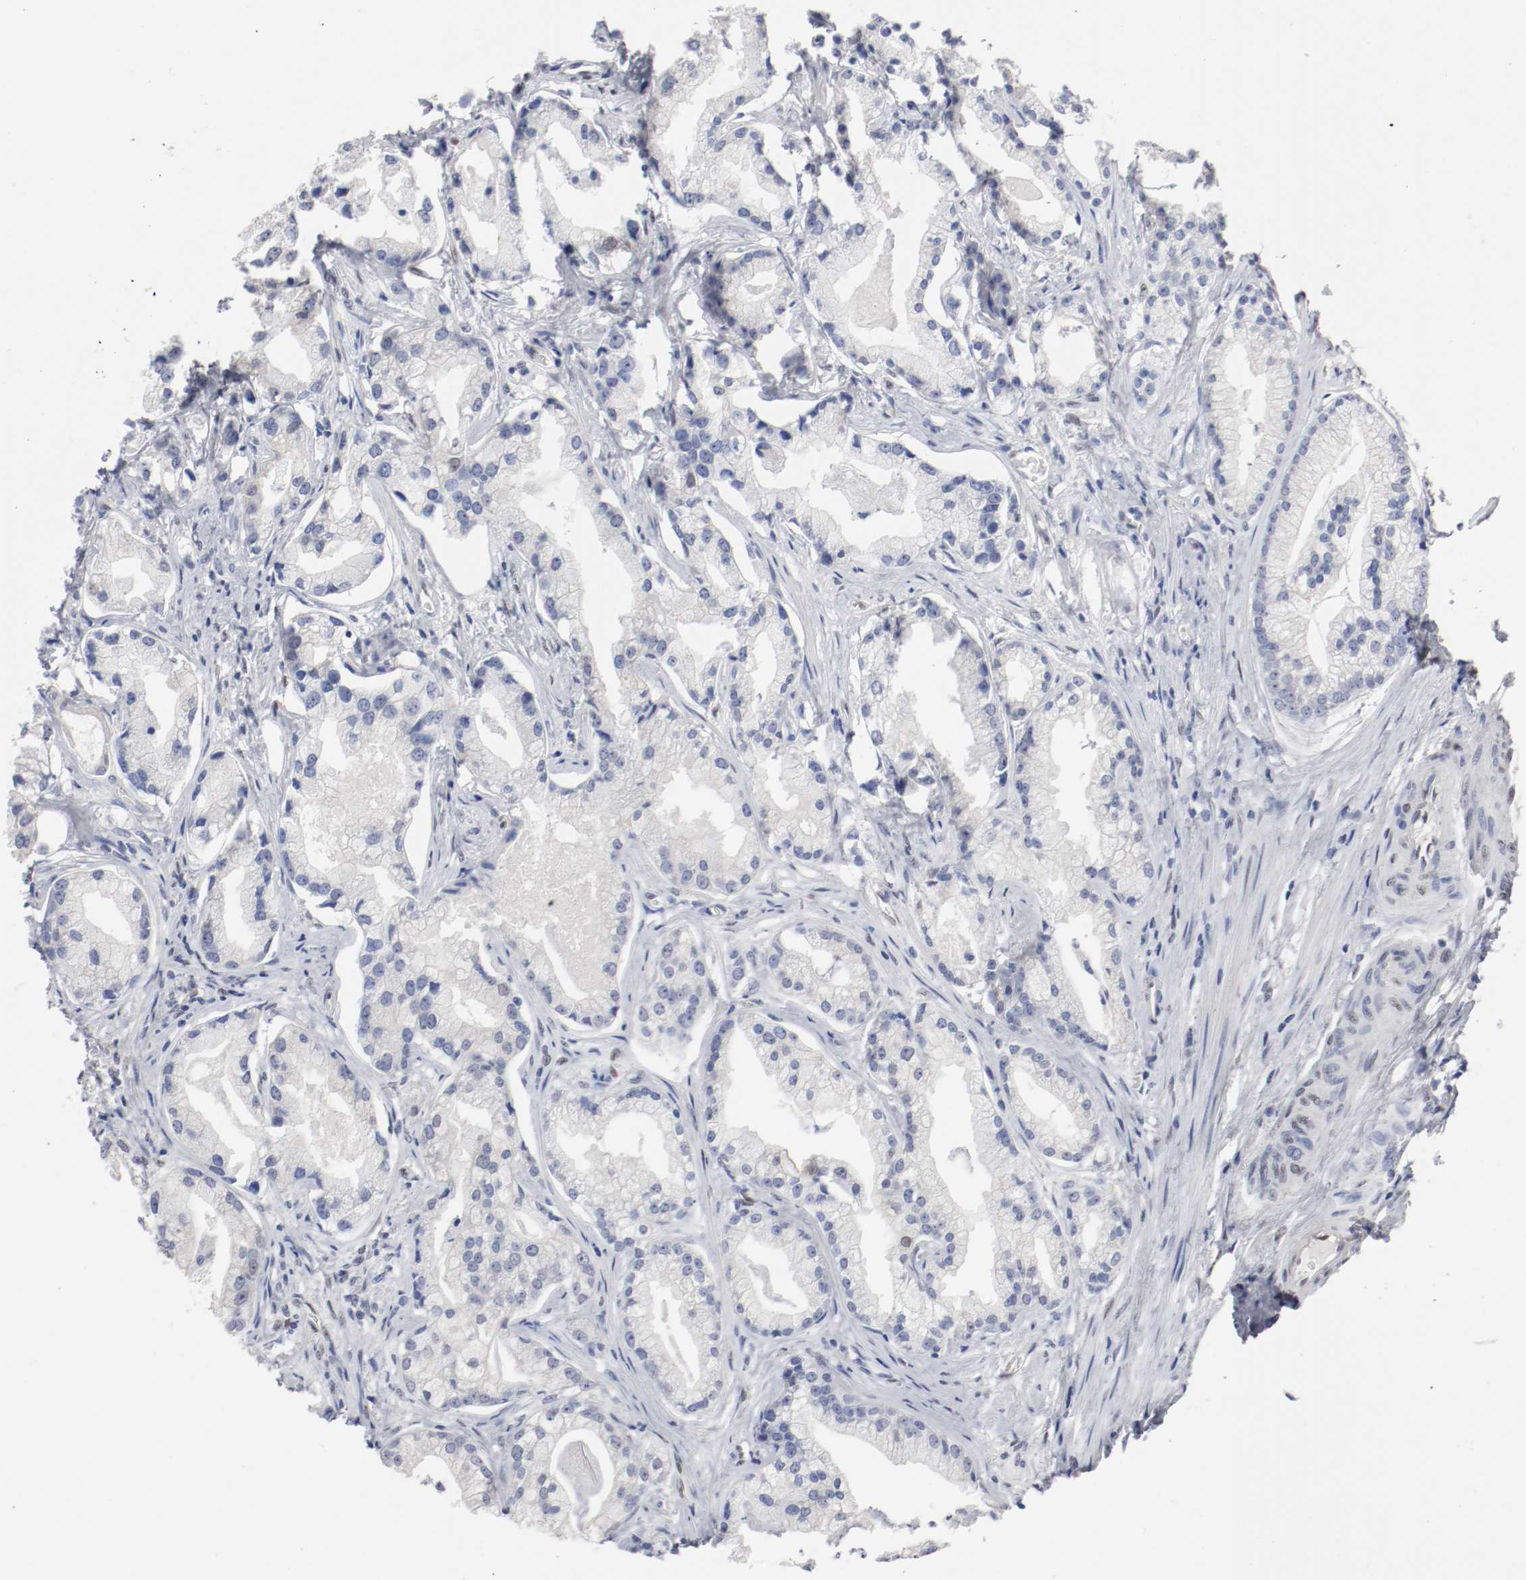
{"staining": {"intensity": "weak", "quantity": "<25%", "location": "cytoplasmic/membranous"}, "tissue": "prostate cancer", "cell_type": "Tumor cells", "image_type": "cancer", "snomed": [{"axis": "morphology", "description": "Adenocarcinoma, Low grade"}, {"axis": "topography", "description": "Prostate"}], "caption": "An IHC histopathology image of prostate cancer is shown. There is no staining in tumor cells of prostate cancer.", "gene": "FOSL2", "patient": {"sex": "male", "age": 59}}